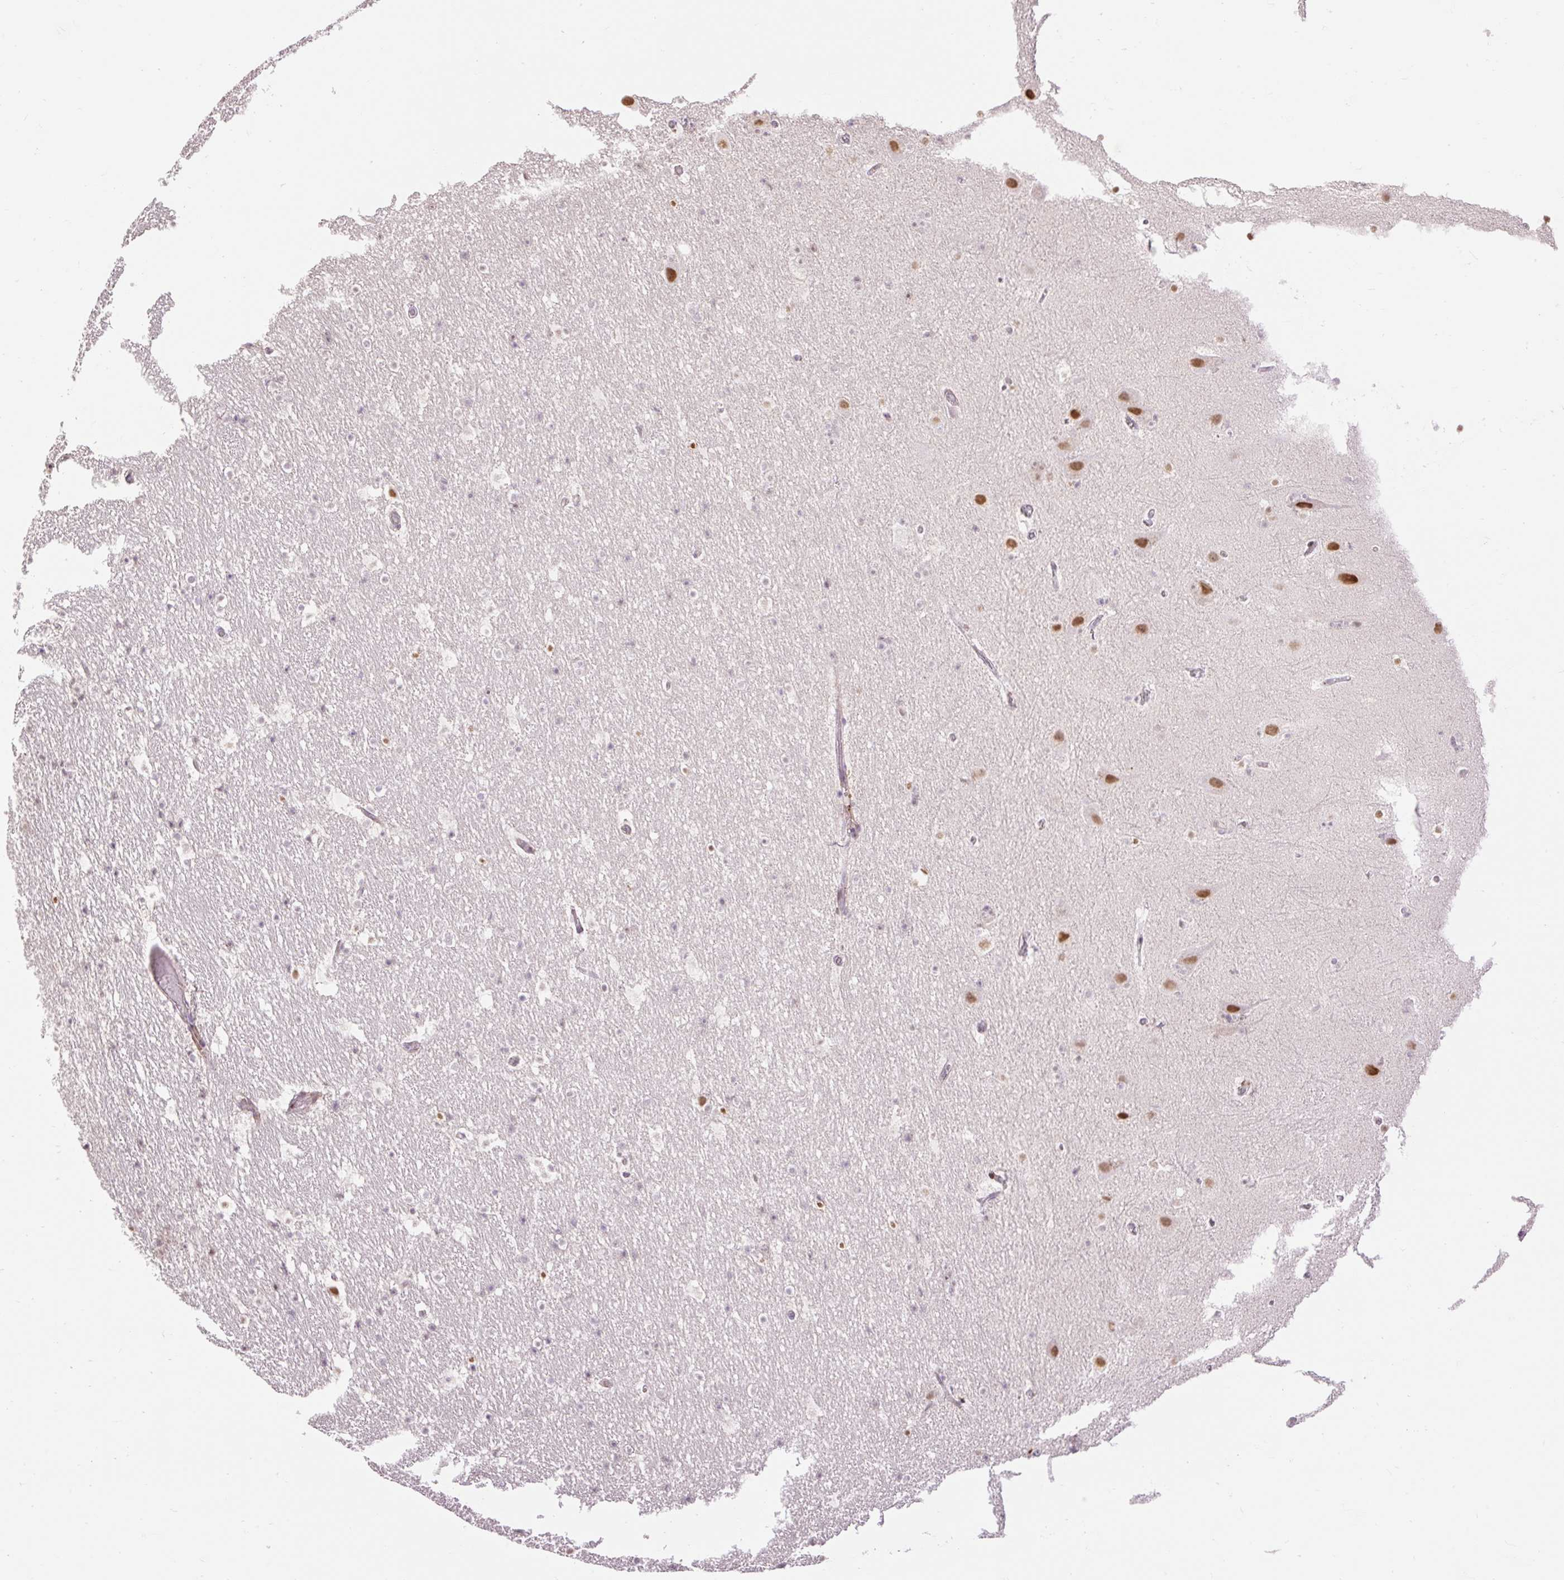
{"staining": {"intensity": "moderate", "quantity": "<25%", "location": "nuclear"}, "tissue": "hippocampus", "cell_type": "Glial cells", "image_type": "normal", "snomed": [{"axis": "morphology", "description": "Normal tissue, NOS"}, {"axis": "topography", "description": "Hippocampus"}], "caption": "A low amount of moderate nuclear positivity is identified in approximately <25% of glial cells in benign hippocampus. The protein is stained brown, and the nuclei are stained in blue (DAB IHC with brightfield microscopy, high magnification).", "gene": "RIPPLY3", "patient": {"sex": "male", "age": 37}}